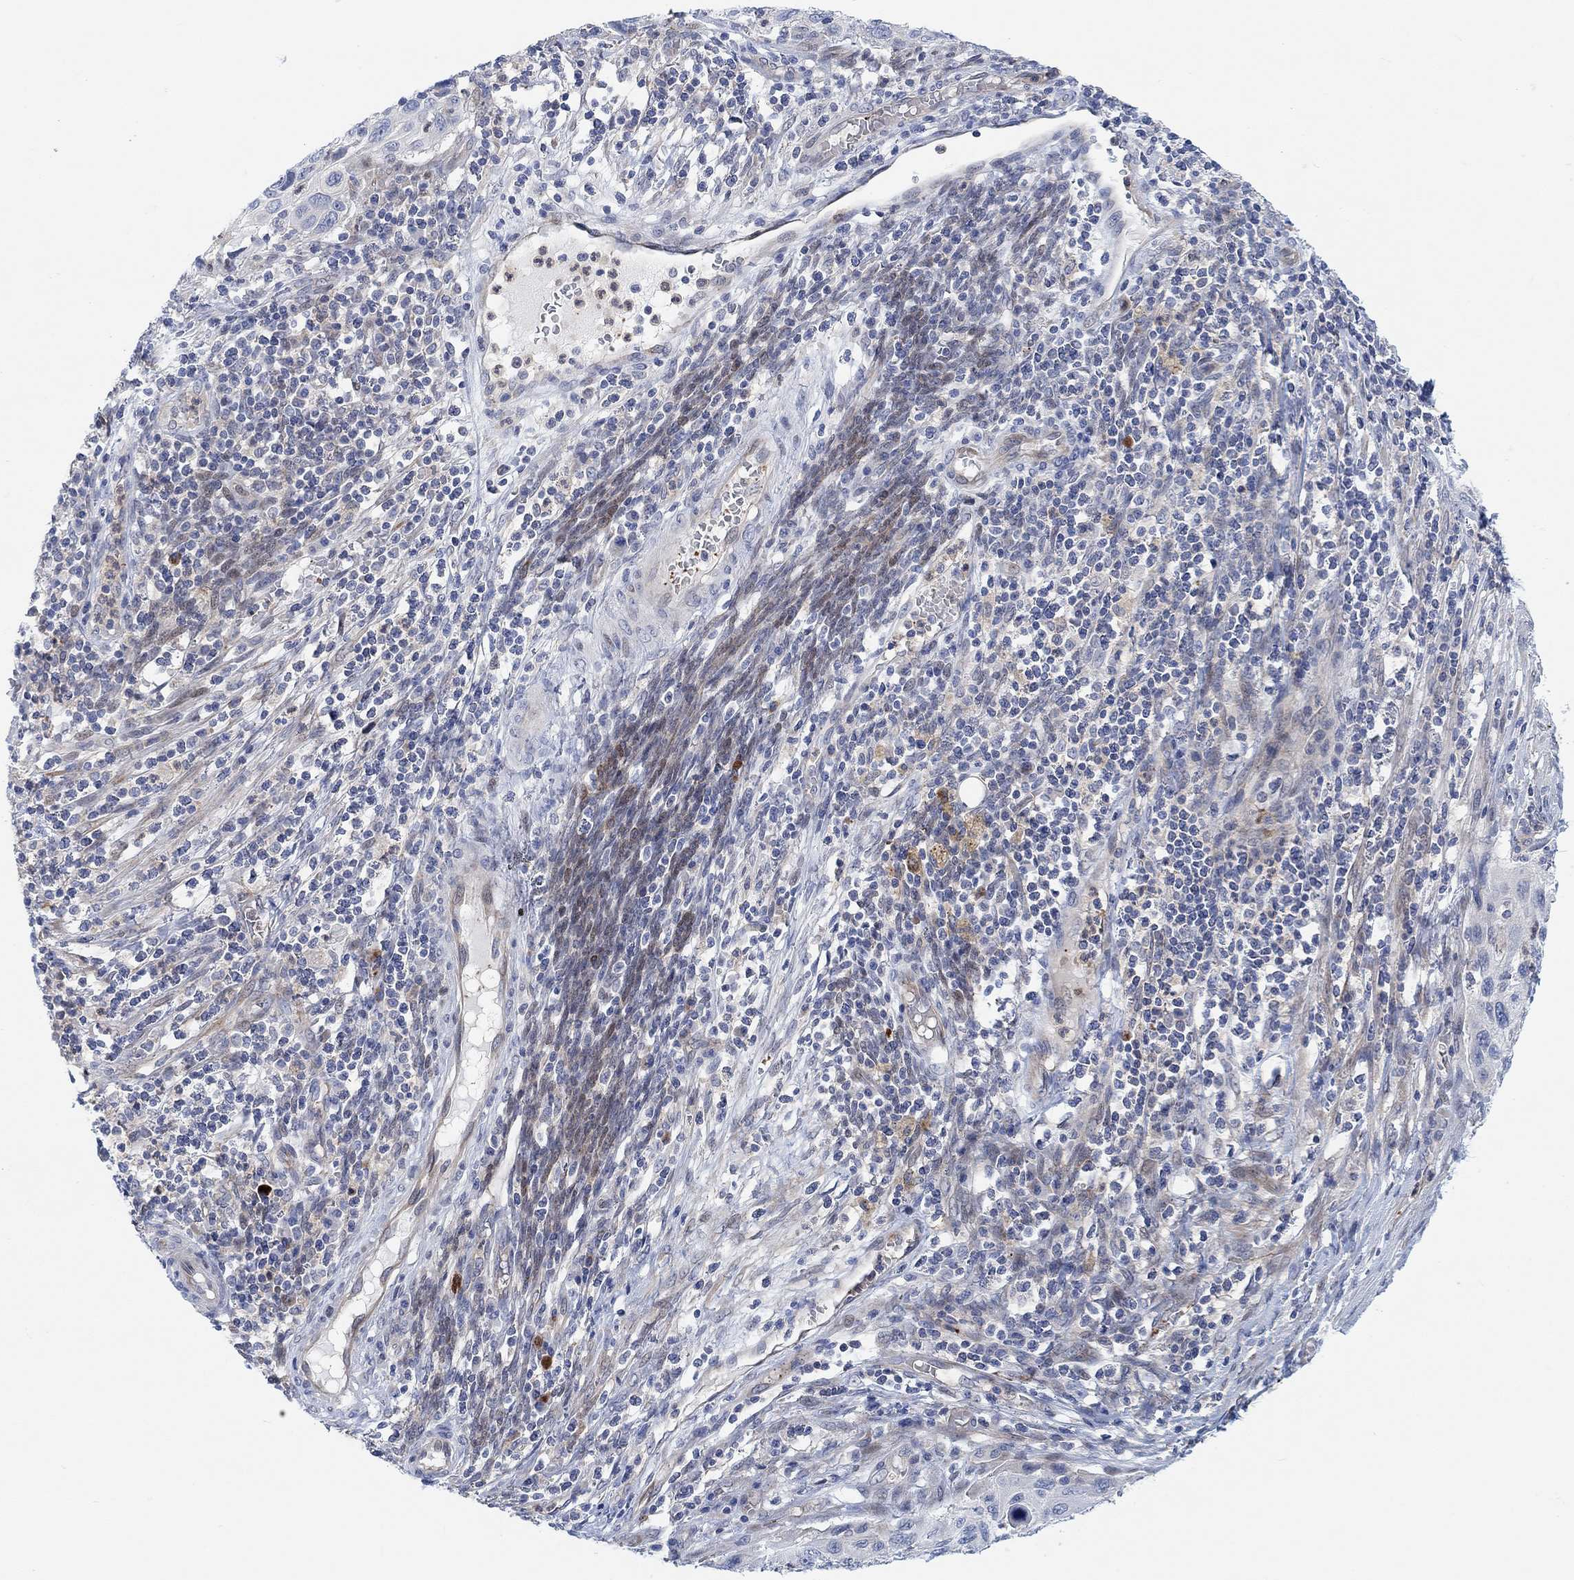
{"staining": {"intensity": "negative", "quantity": "none", "location": "none"}, "tissue": "cervical cancer", "cell_type": "Tumor cells", "image_type": "cancer", "snomed": [{"axis": "morphology", "description": "Squamous cell carcinoma, NOS"}, {"axis": "topography", "description": "Cervix"}], "caption": "Cervical squamous cell carcinoma stained for a protein using immunohistochemistry demonstrates no expression tumor cells.", "gene": "PMFBP1", "patient": {"sex": "female", "age": 70}}